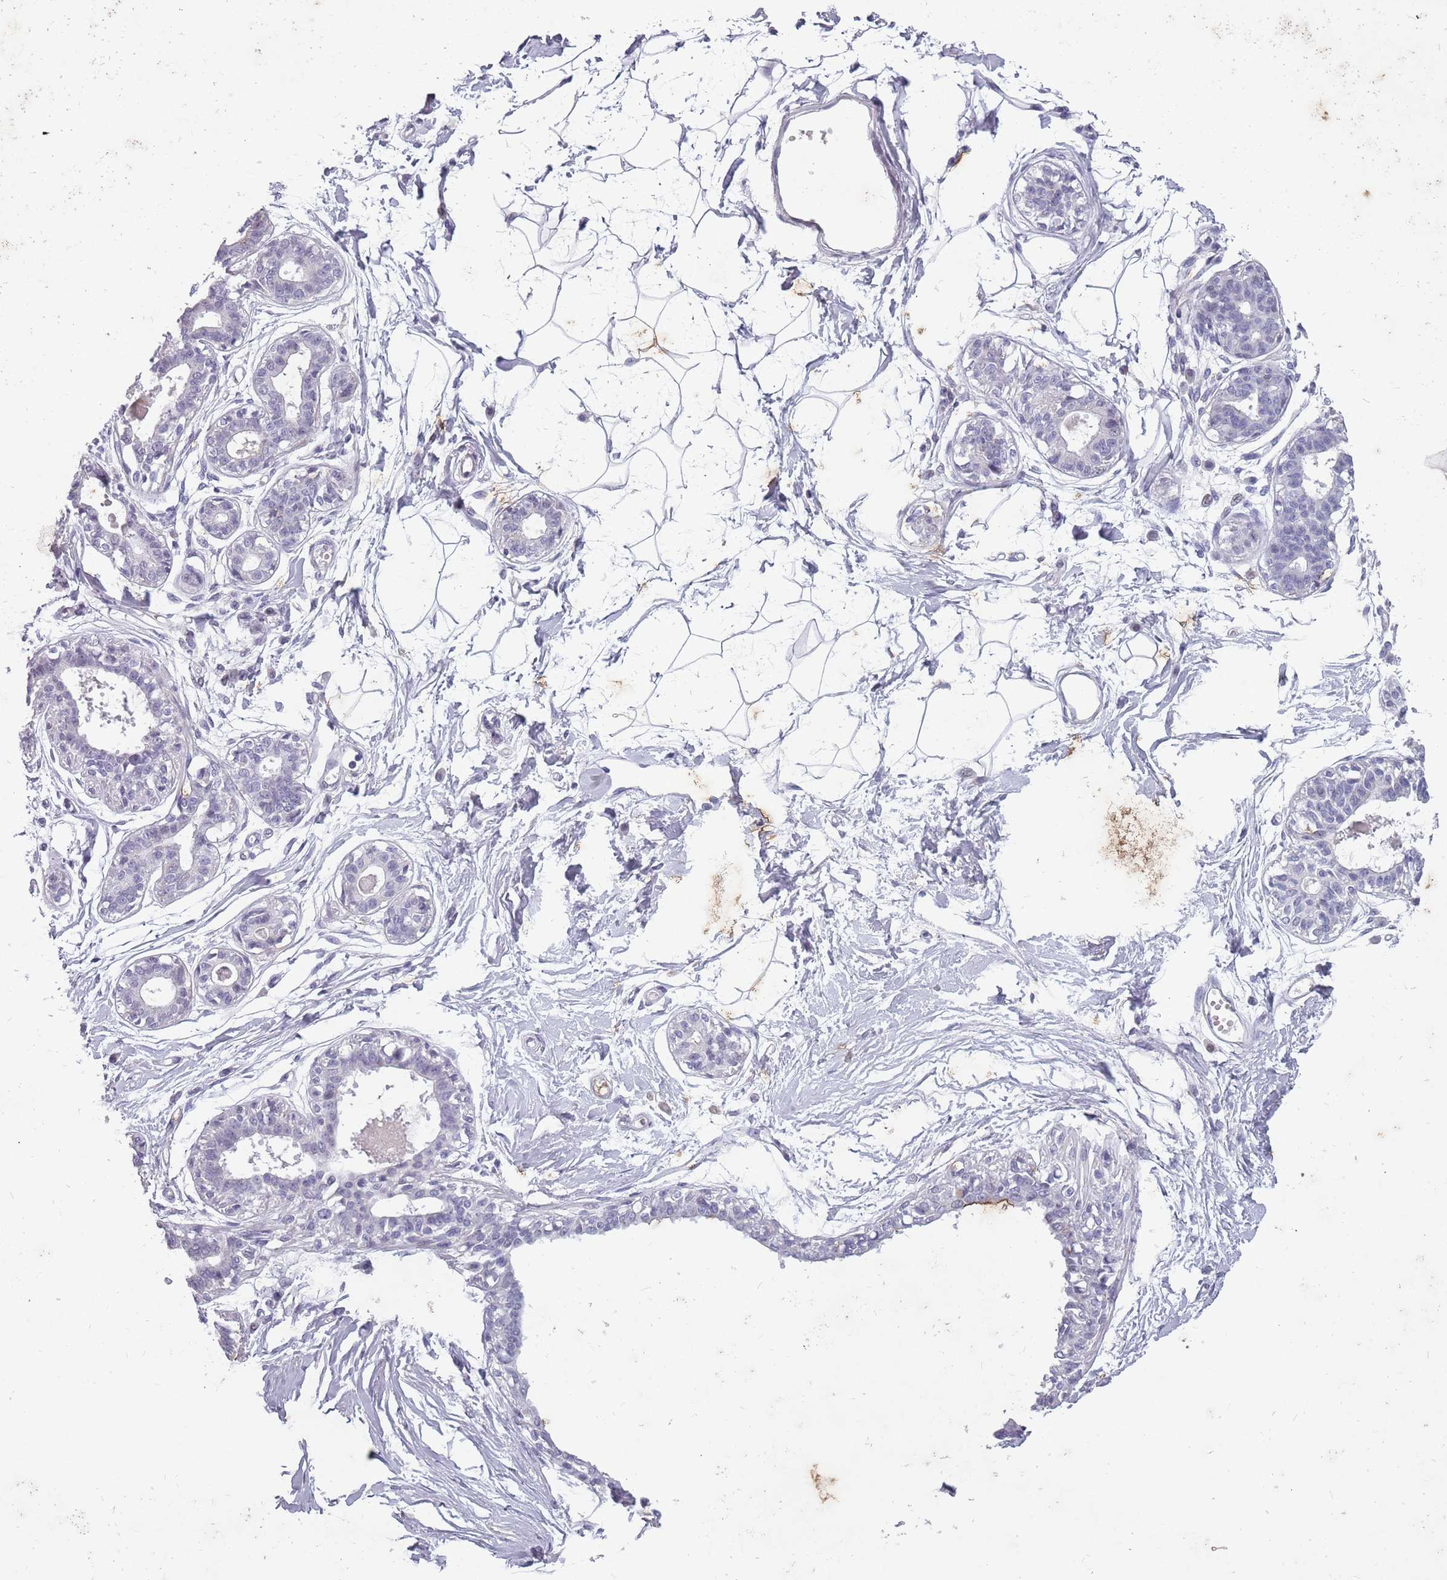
{"staining": {"intensity": "negative", "quantity": "none", "location": "none"}, "tissue": "breast", "cell_type": "Adipocytes", "image_type": "normal", "snomed": [{"axis": "morphology", "description": "Normal tissue, NOS"}, {"axis": "topography", "description": "Breast"}], "caption": "Immunohistochemistry (IHC) histopathology image of unremarkable breast: breast stained with DAB shows no significant protein expression in adipocytes.", "gene": "NEK6", "patient": {"sex": "female", "age": 45}}